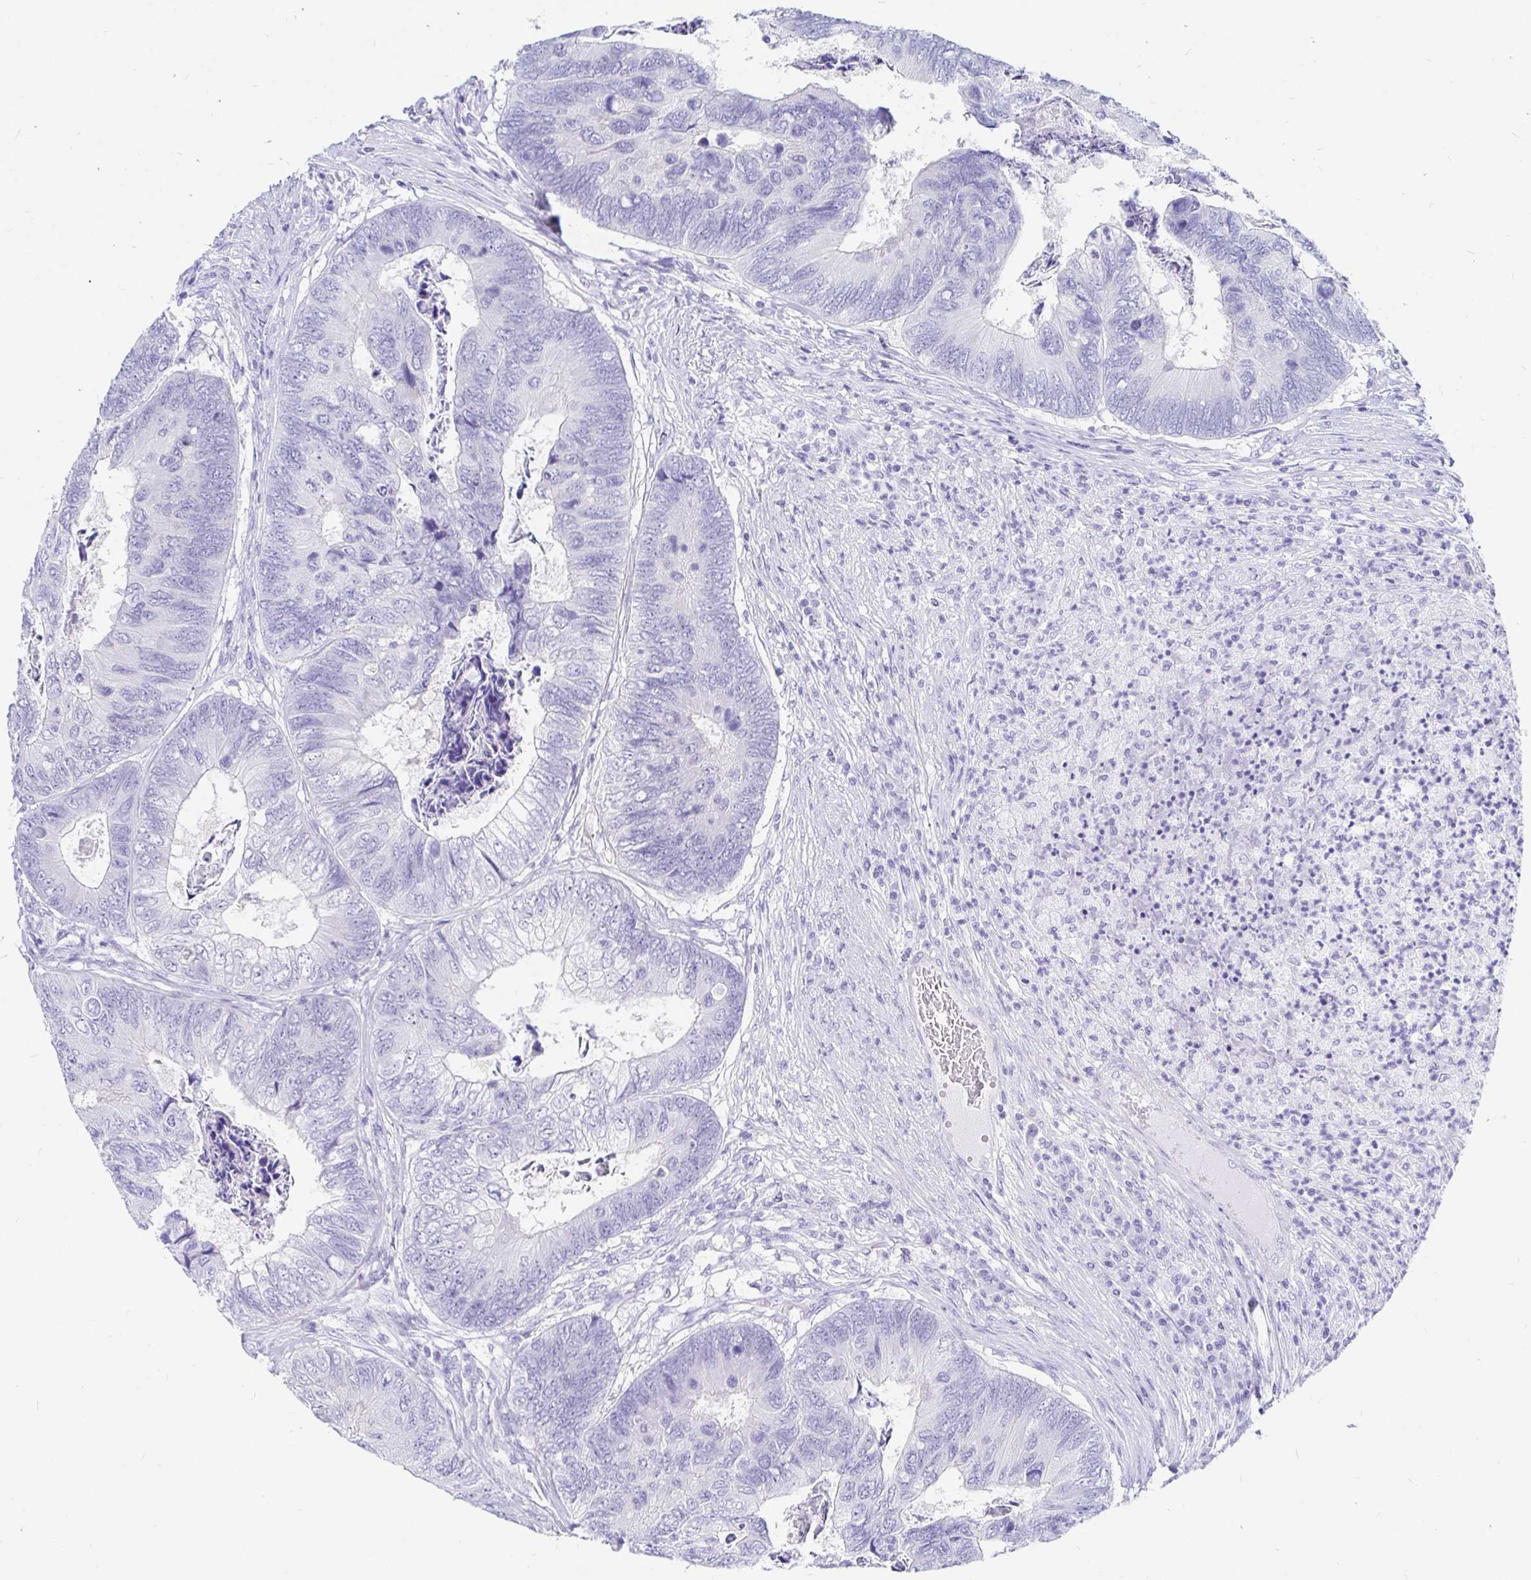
{"staining": {"intensity": "negative", "quantity": "none", "location": "none"}, "tissue": "colorectal cancer", "cell_type": "Tumor cells", "image_type": "cancer", "snomed": [{"axis": "morphology", "description": "Adenocarcinoma, NOS"}, {"axis": "topography", "description": "Colon"}], "caption": "Tumor cells are negative for protein expression in human colorectal adenocarcinoma. The staining is performed using DAB (3,3'-diaminobenzidine) brown chromogen with nuclei counter-stained in using hematoxylin.", "gene": "PPP1R1B", "patient": {"sex": "female", "age": 67}}